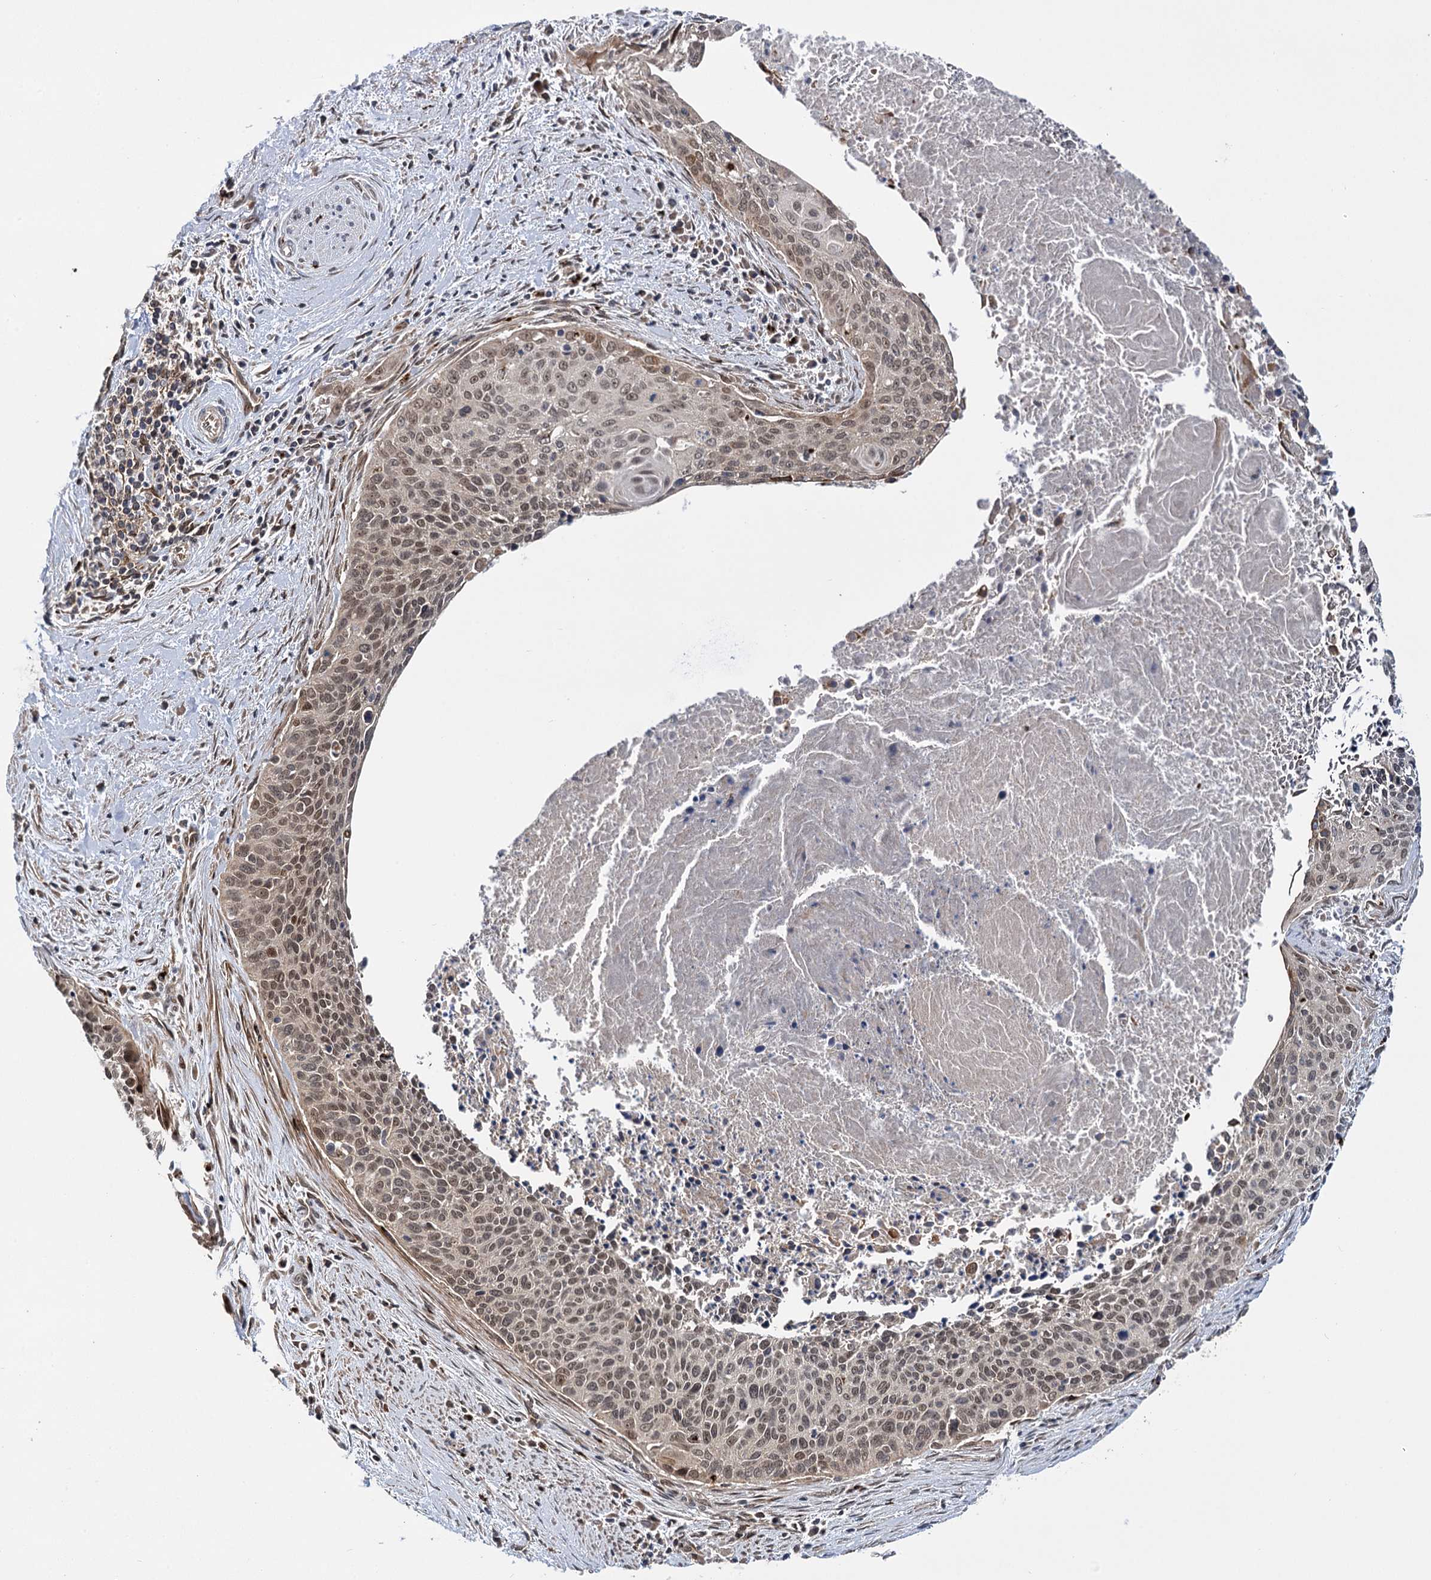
{"staining": {"intensity": "weak", "quantity": "<25%", "location": "nuclear"}, "tissue": "cervical cancer", "cell_type": "Tumor cells", "image_type": "cancer", "snomed": [{"axis": "morphology", "description": "Squamous cell carcinoma, NOS"}, {"axis": "topography", "description": "Cervix"}], "caption": "Tumor cells show no significant protein staining in cervical squamous cell carcinoma.", "gene": "GAL3ST4", "patient": {"sex": "female", "age": 55}}